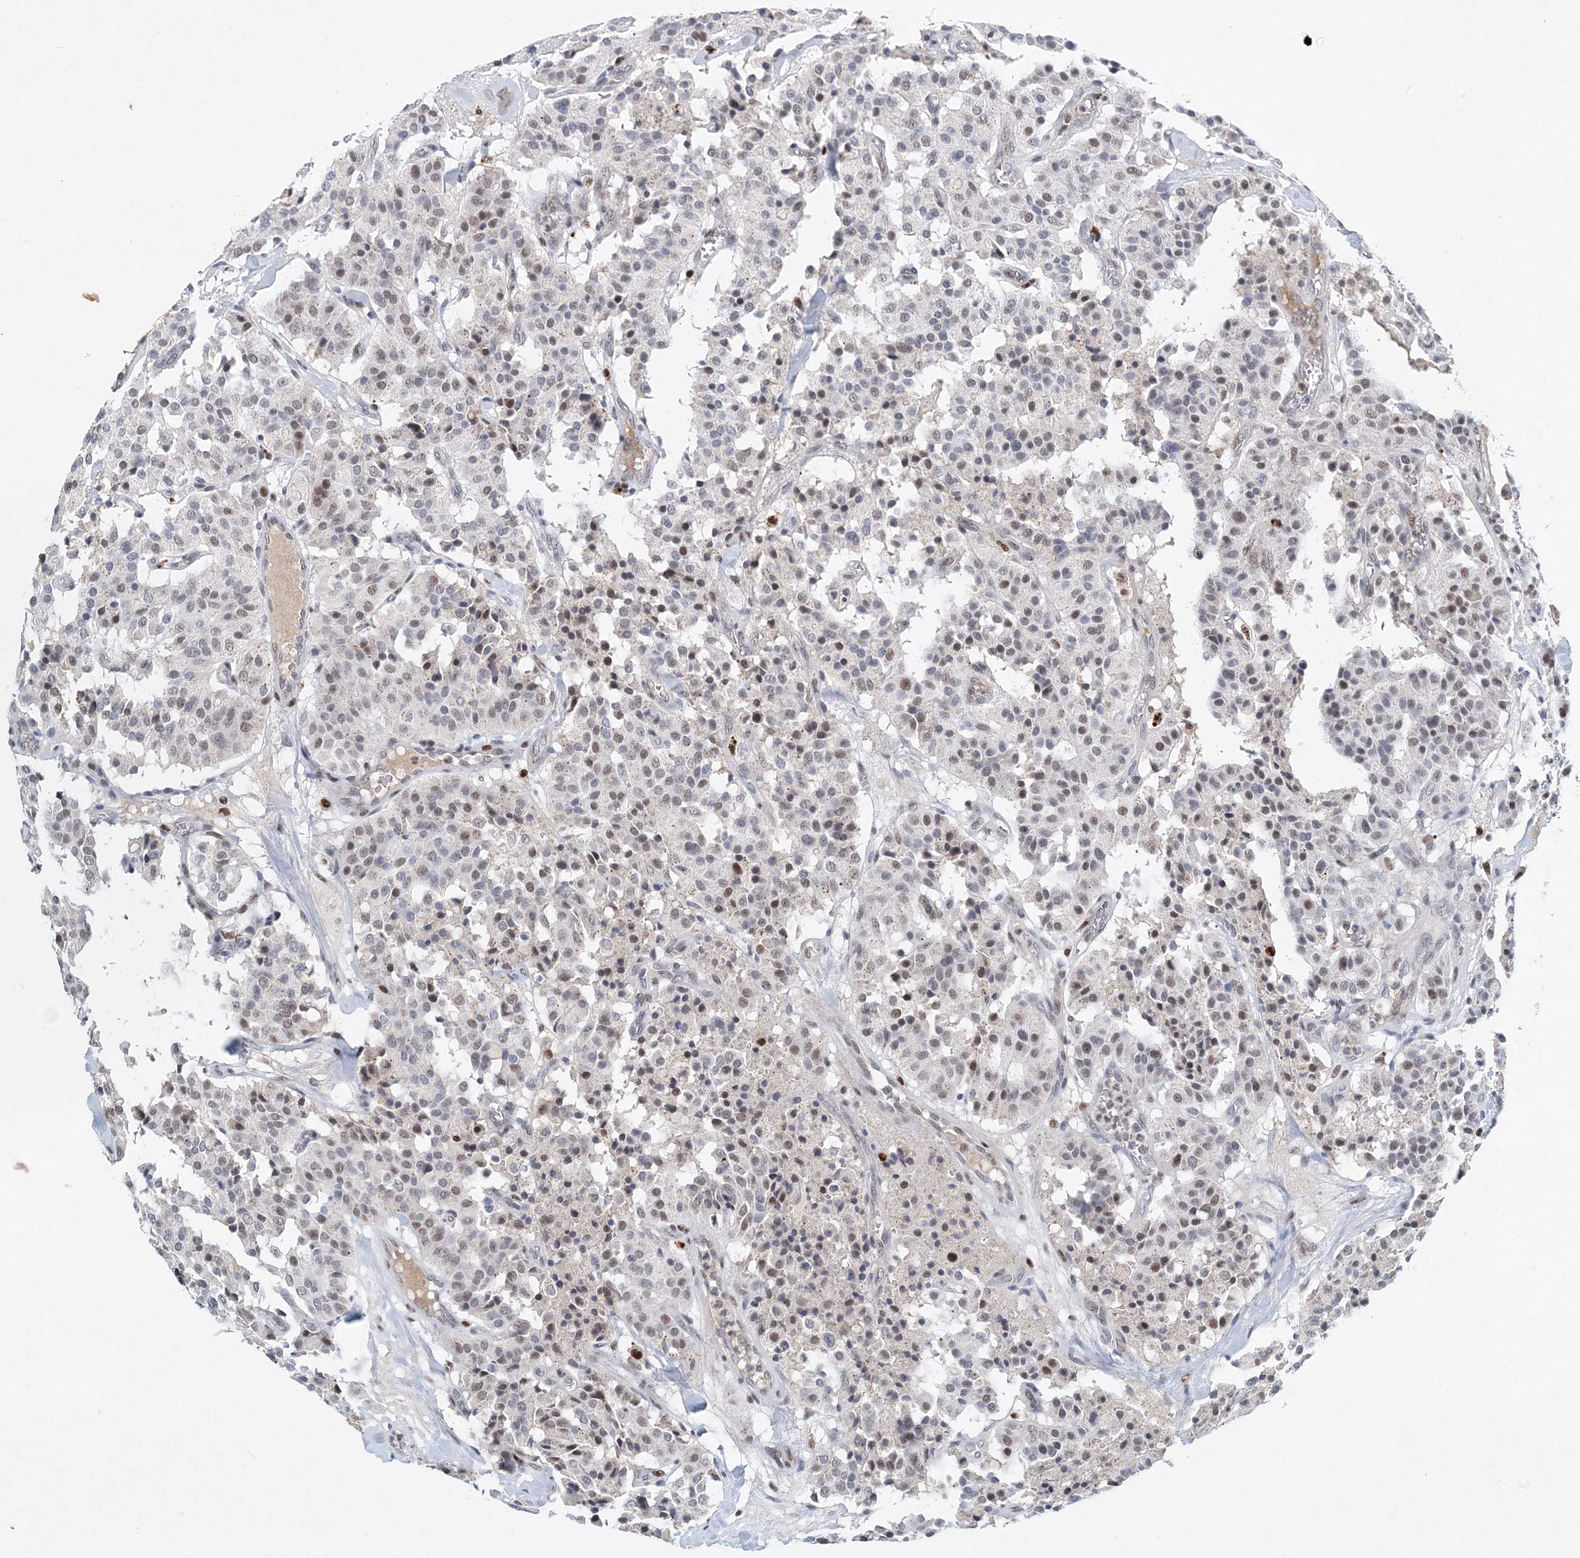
{"staining": {"intensity": "negative", "quantity": "none", "location": "none"}, "tissue": "carcinoid", "cell_type": "Tumor cells", "image_type": "cancer", "snomed": [{"axis": "morphology", "description": "Carcinoid, malignant, NOS"}, {"axis": "topography", "description": "Lung"}], "caption": "DAB (3,3'-diaminobenzidine) immunohistochemical staining of human carcinoid (malignant) displays no significant staining in tumor cells.", "gene": "KPNA4", "patient": {"sex": "male", "age": 30}}